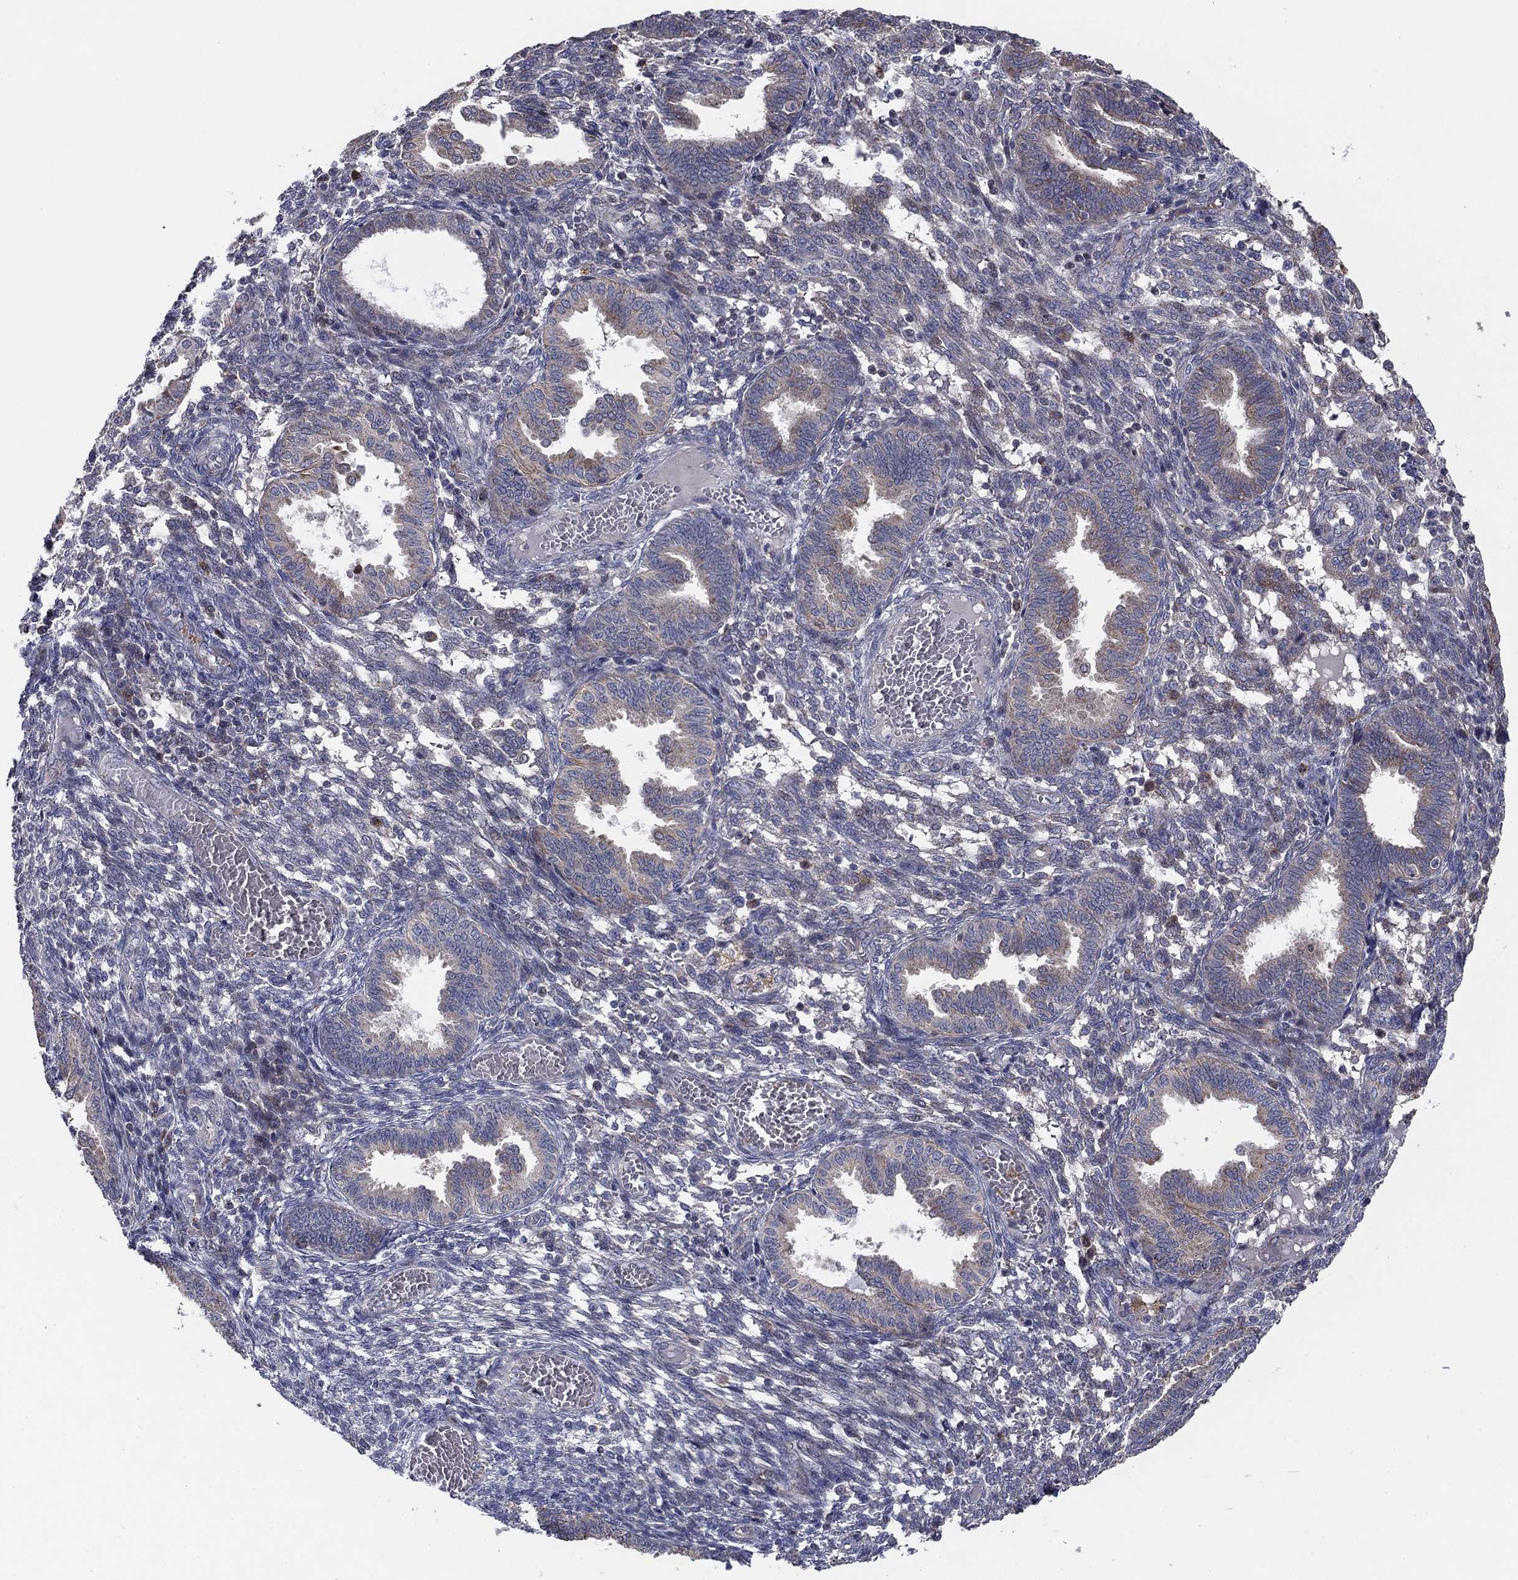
{"staining": {"intensity": "negative", "quantity": "none", "location": "none"}, "tissue": "endometrium", "cell_type": "Cells in endometrial stroma", "image_type": "normal", "snomed": [{"axis": "morphology", "description": "Normal tissue, NOS"}, {"axis": "topography", "description": "Endometrium"}], "caption": "Immunohistochemical staining of benign endometrium shows no significant expression in cells in endometrial stroma.", "gene": "MMAA", "patient": {"sex": "female", "age": 42}}